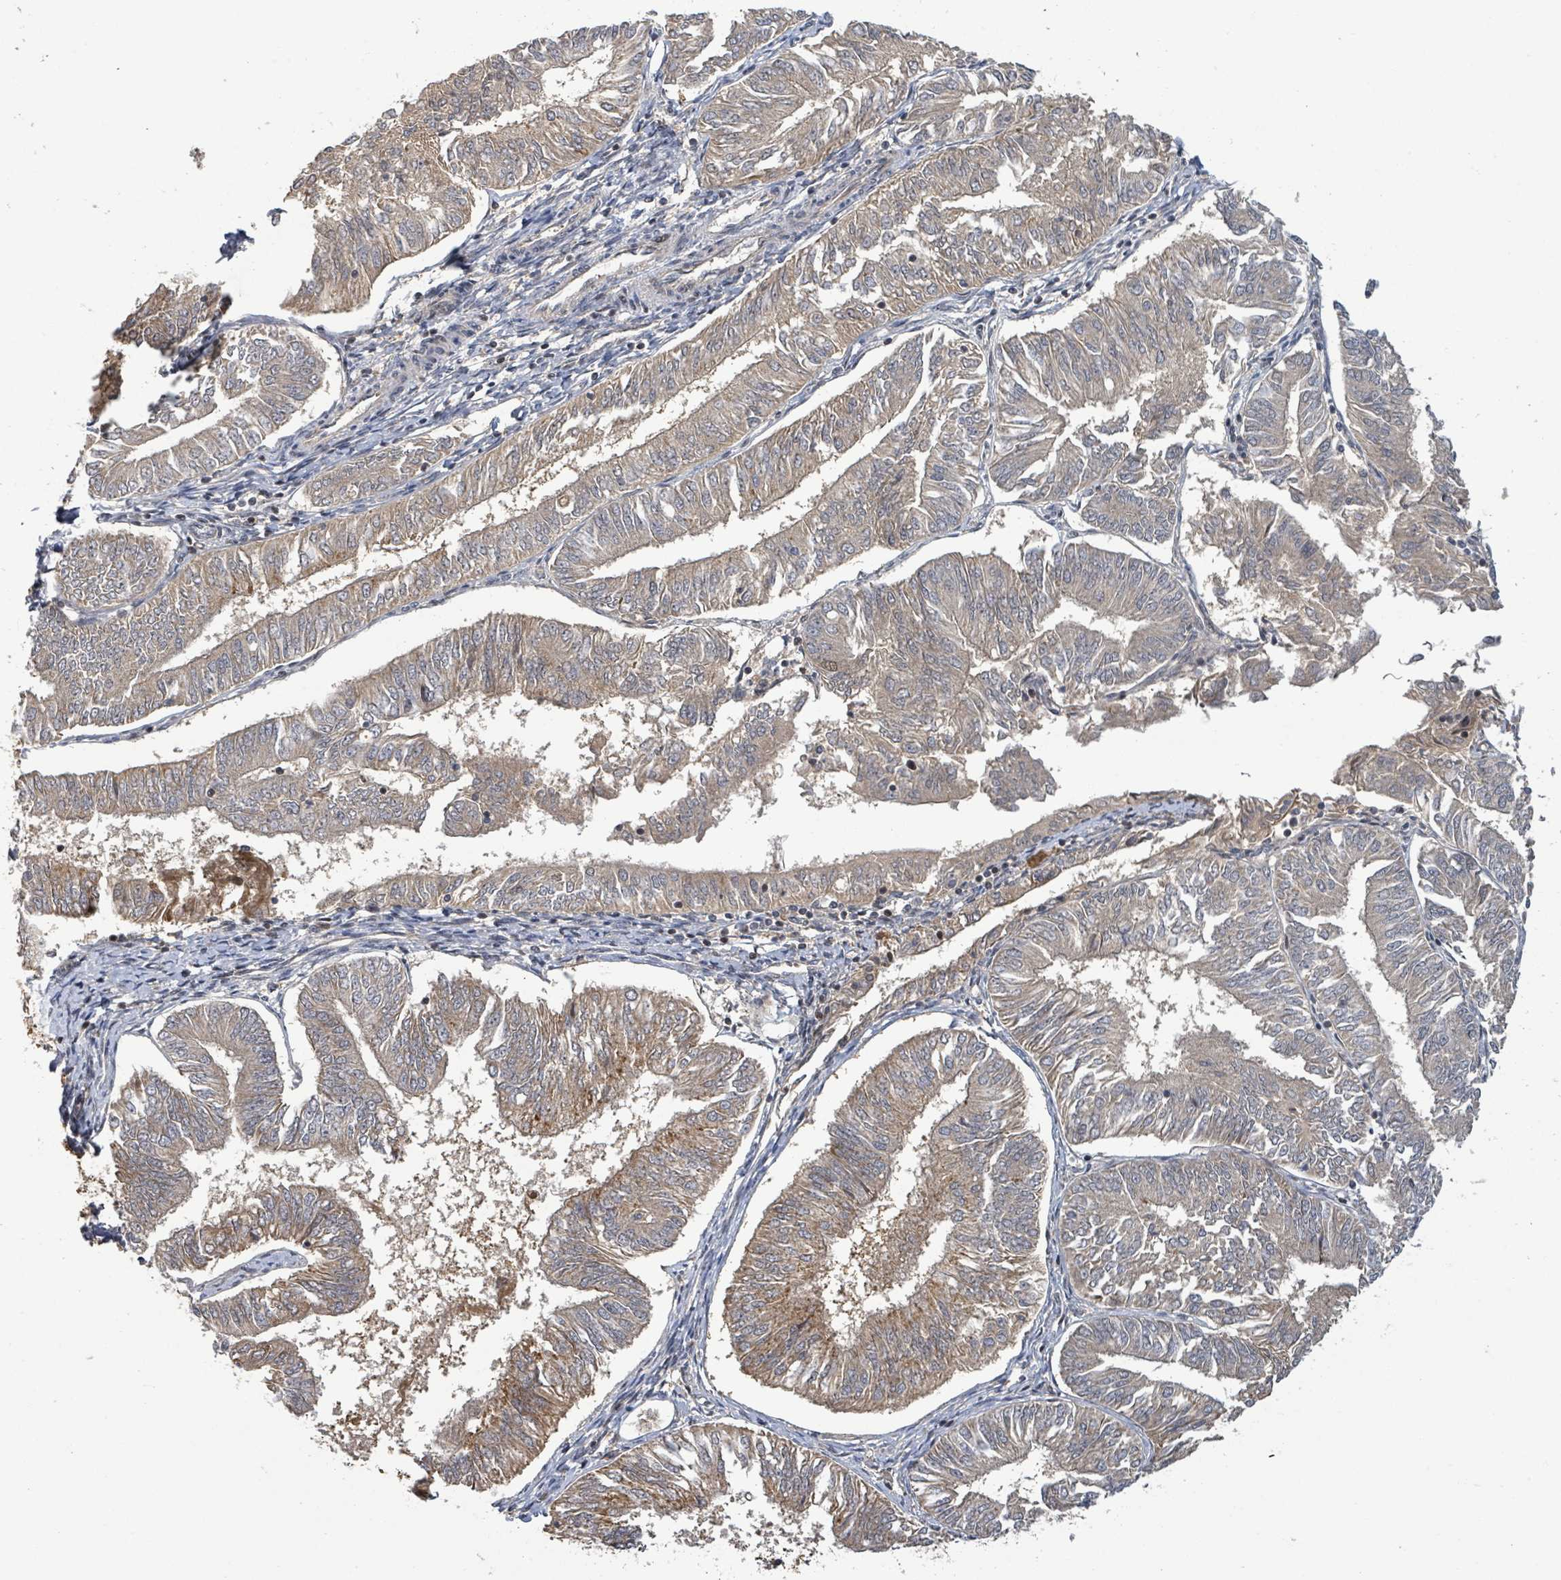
{"staining": {"intensity": "weak", "quantity": ">75%", "location": "cytoplasmic/membranous"}, "tissue": "endometrial cancer", "cell_type": "Tumor cells", "image_type": "cancer", "snomed": [{"axis": "morphology", "description": "Adenocarcinoma, NOS"}, {"axis": "topography", "description": "Endometrium"}], "caption": "This is a histology image of immunohistochemistry (IHC) staining of endometrial adenocarcinoma, which shows weak expression in the cytoplasmic/membranous of tumor cells.", "gene": "ITGA11", "patient": {"sex": "female", "age": 58}}